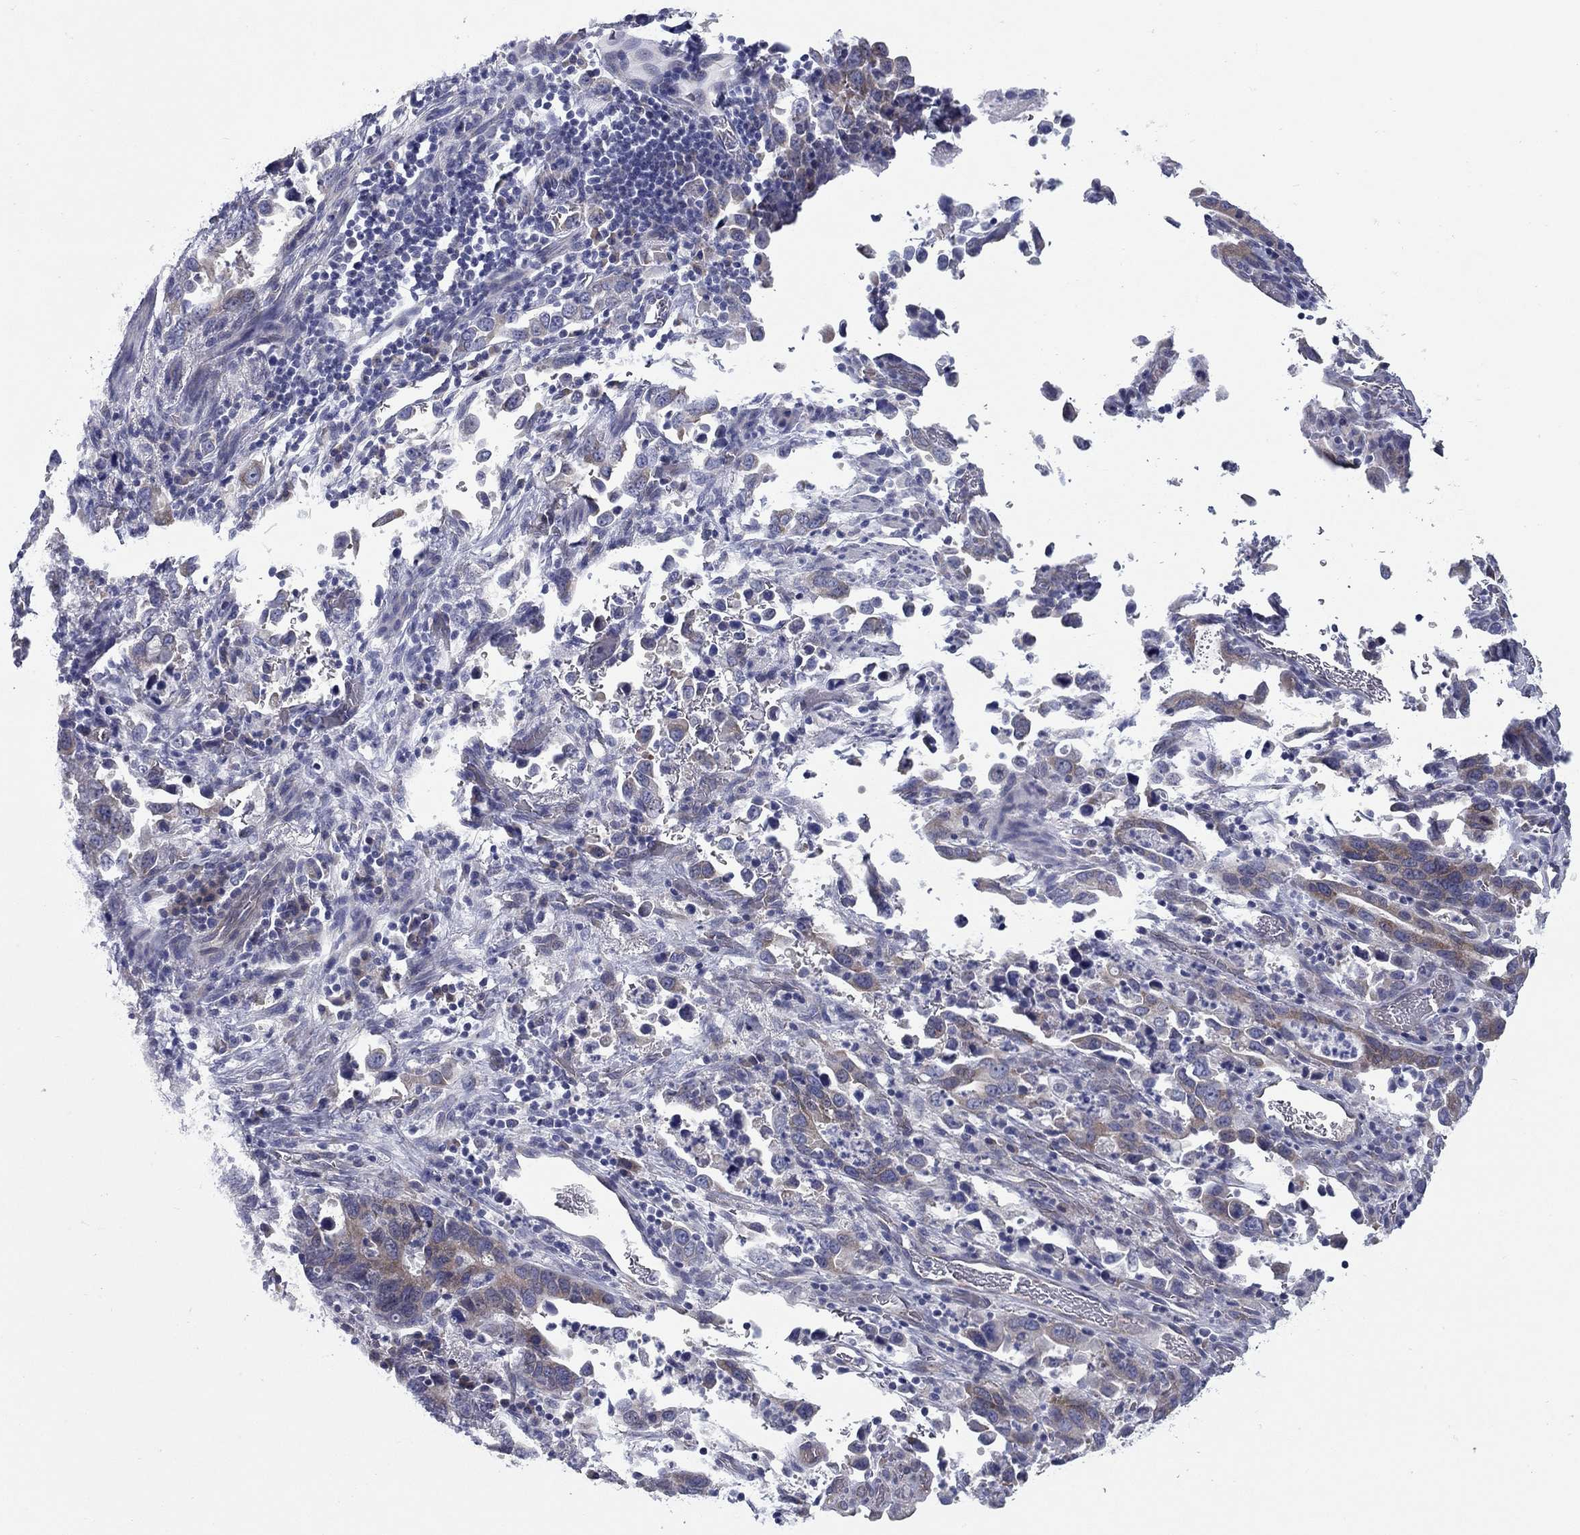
{"staining": {"intensity": "moderate", "quantity": "<25%", "location": "cytoplasmic/membranous"}, "tissue": "stomach cancer", "cell_type": "Tumor cells", "image_type": "cancer", "snomed": [{"axis": "morphology", "description": "Adenocarcinoma, NOS"}, {"axis": "topography", "description": "Stomach, upper"}], "caption": "Immunohistochemical staining of adenocarcinoma (stomach) shows low levels of moderate cytoplasmic/membranous protein expression in about <25% of tumor cells.", "gene": "UNC119B", "patient": {"sex": "male", "age": 74}}